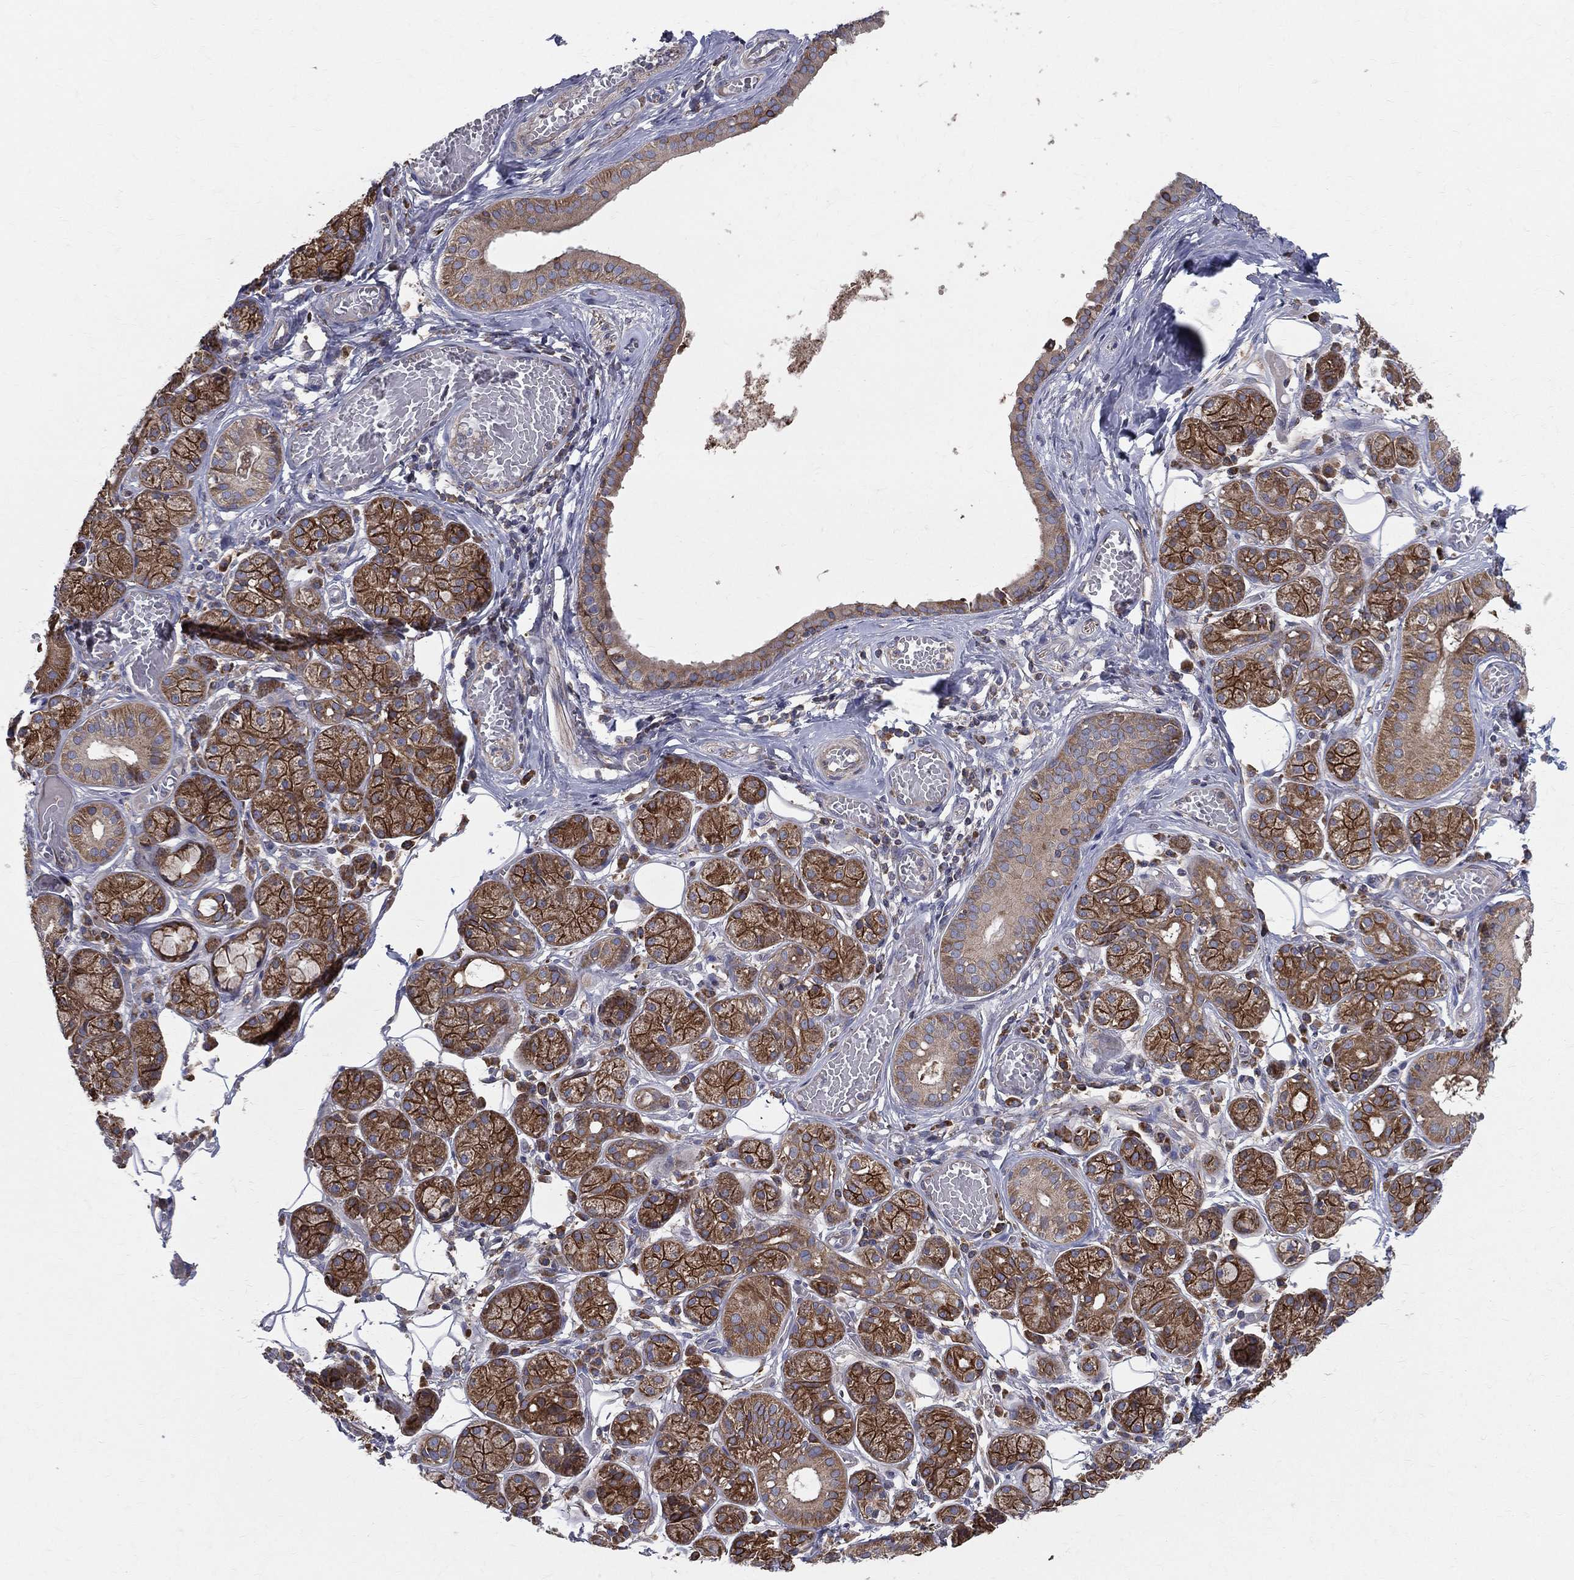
{"staining": {"intensity": "strong", "quantity": ">75%", "location": "cytoplasmic/membranous"}, "tissue": "salivary gland", "cell_type": "Glandular cells", "image_type": "normal", "snomed": [{"axis": "morphology", "description": "Normal tissue, NOS"}, {"axis": "topography", "description": "Salivary gland"}, {"axis": "topography", "description": "Peripheral nerve tissue"}], "caption": "Immunohistochemistry of unremarkable salivary gland displays high levels of strong cytoplasmic/membranous expression in approximately >75% of glandular cells.", "gene": "MIX23", "patient": {"sex": "male", "age": 71}}